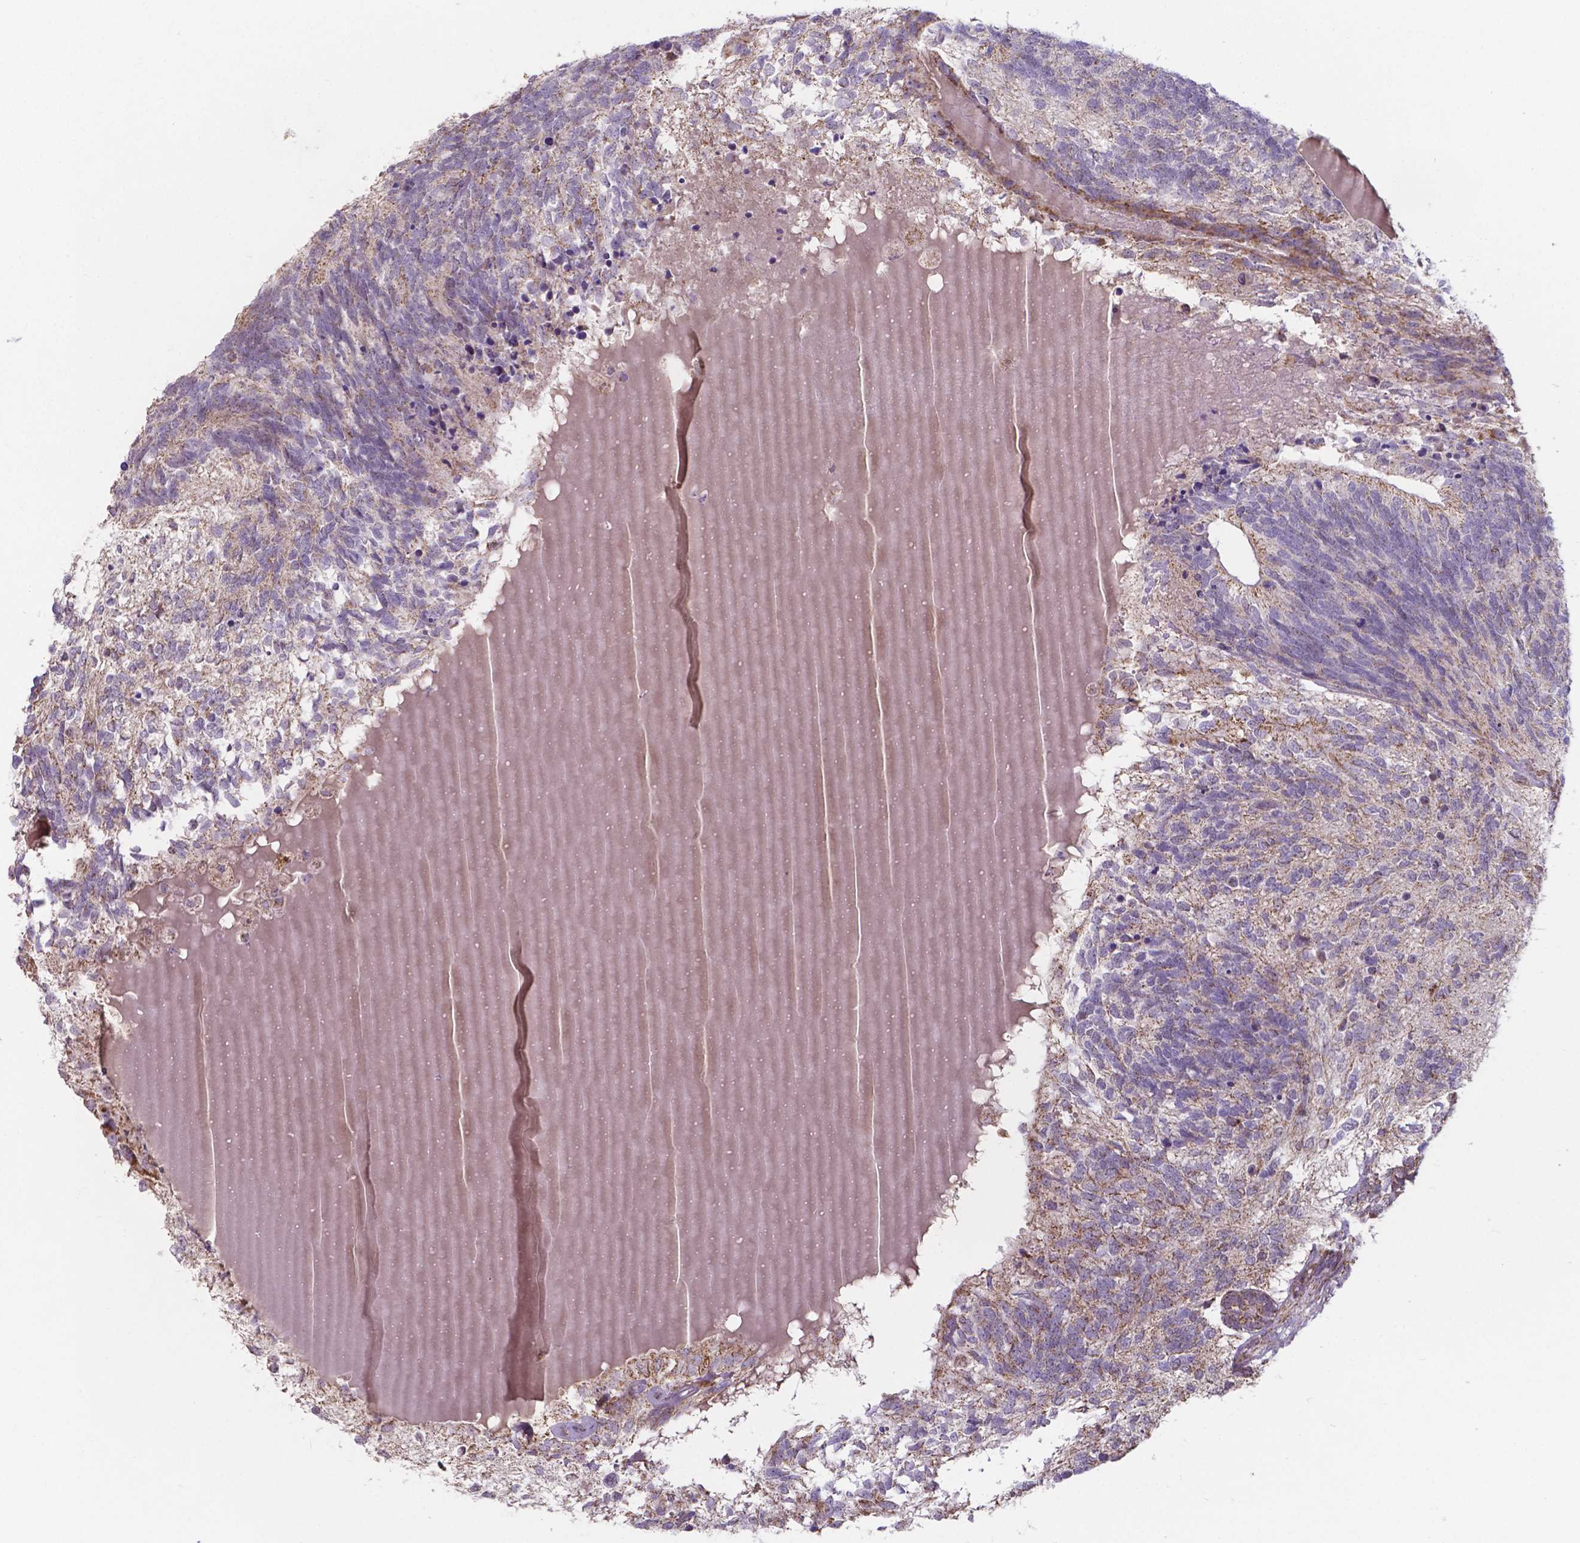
{"staining": {"intensity": "moderate", "quantity": "25%-75%", "location": "cytoplasmic/membranous"}, "tissue": "testis cancer", "cell_type": "Tumor cells", "image_type": "cancer", "snomed": [{"axis": "morphology", "description": "Seminoma, NOS"}, {"axis": "morphology", "description": "Carcinoma, Embryonal, NOS"}, {"axis": "topography", "description": "Testis"}], "caption": "Immunohistochemistry (IHC) histopathology image of embryonal carcinoma (testis) stained for a protein (brown), which demonstrates medium levels of moderate cytoplasmic/membranous staining in approximately 25%-75% of tumor cells.", "gene": "FAM114A1", "patient": {"sex": "male", "age": 41}}